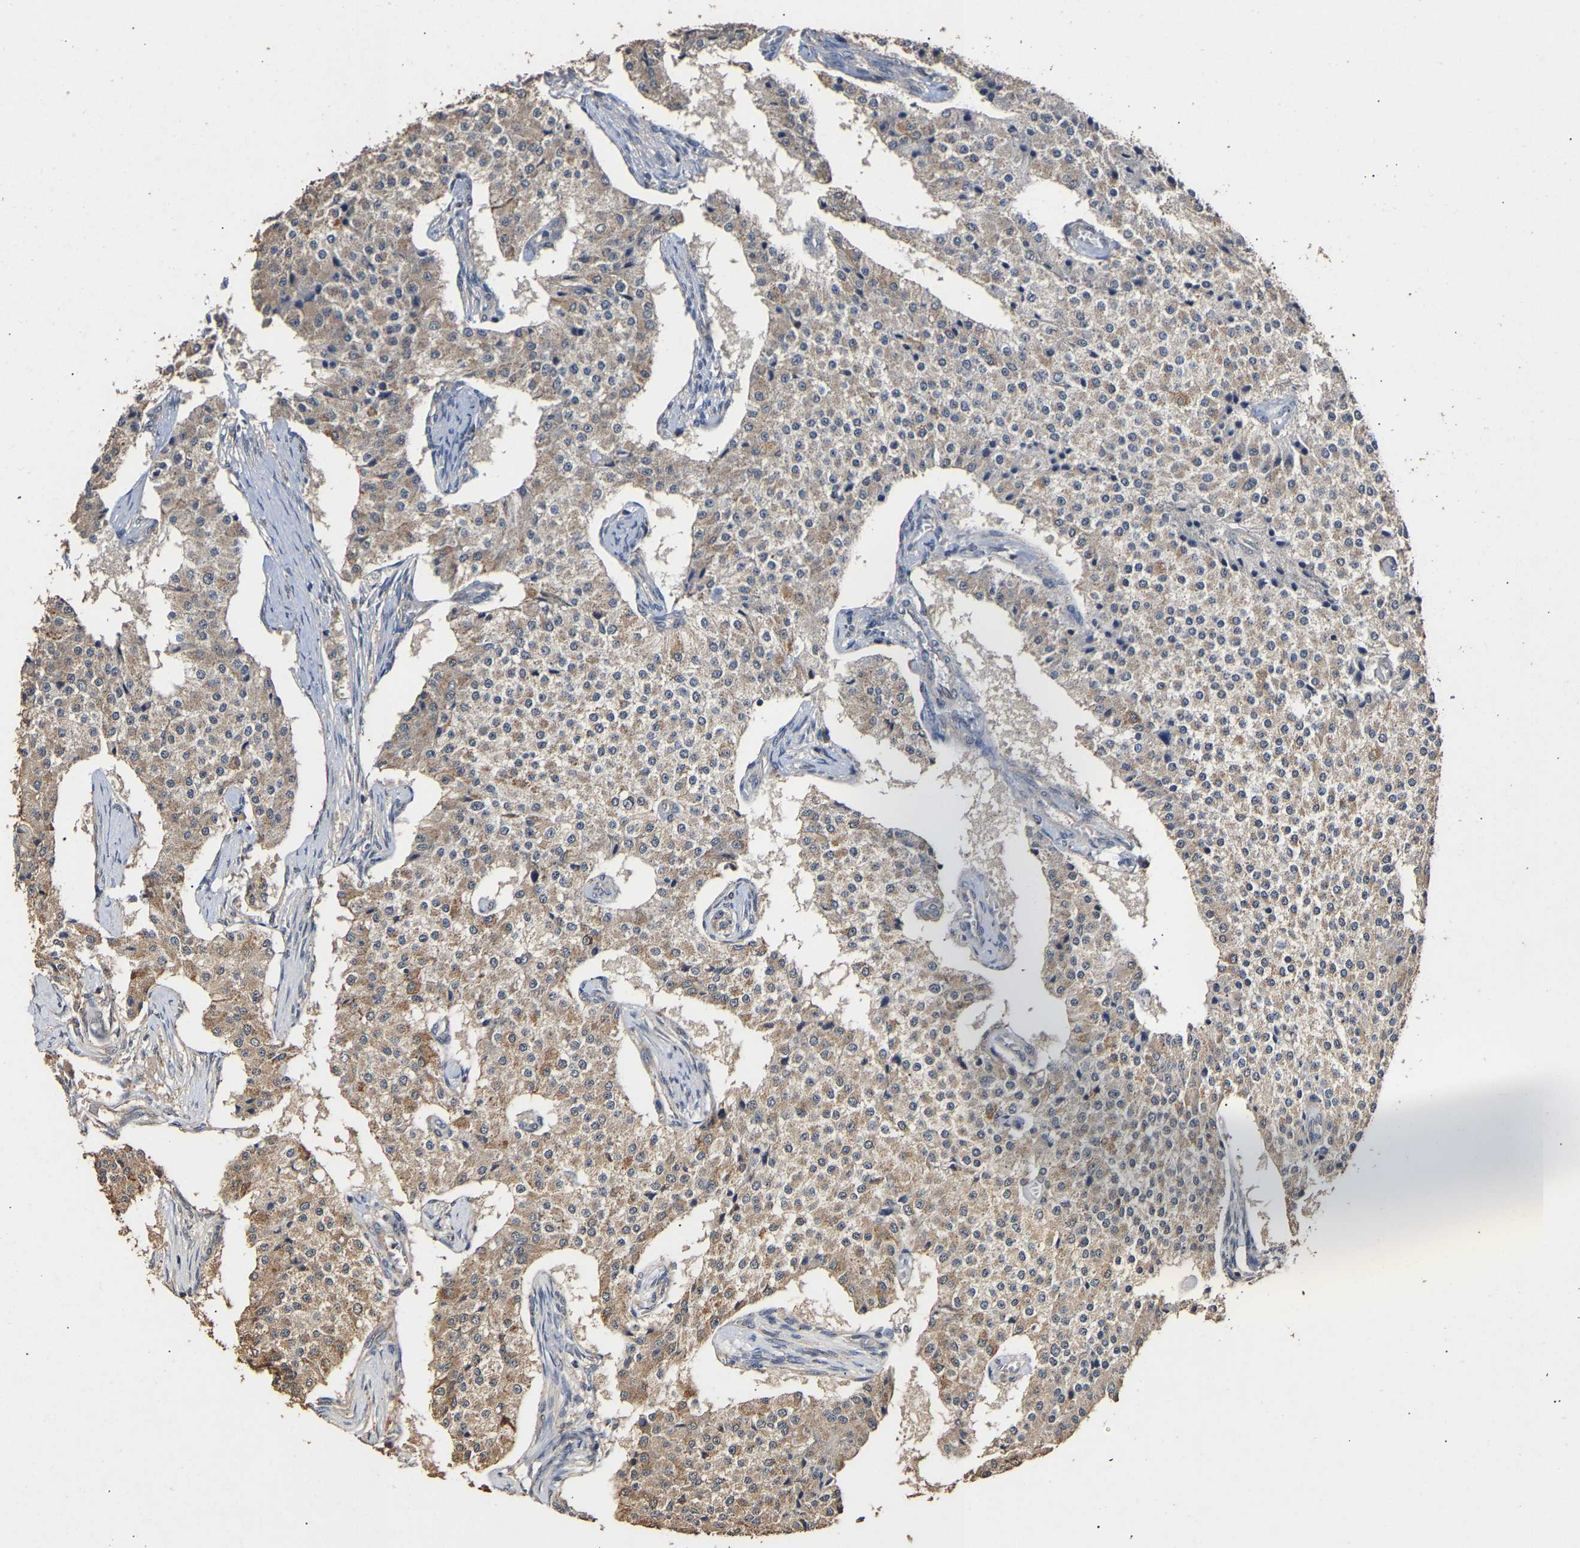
{"staining": {"intensity": "moderate", "quantity": ">75%", "location": "cytoplasmic/membranous"}, "tissue": "carcinoid", "cell_type": "Tumor cells", "image_type": "cancer", "snomed": [{"axis": "morphology", "description": "Carcinoid, malignant, NOS"}, {"axis": "topography", "description": "Colon"}], "caption": "Malignant carcinoid stained for a protein (brown) reveals moderate cytoplasmic/membranous positive expression in approximately >75% of tumor cells.", "gene": "ZNF26", "patient": {"sex": "female", "age": 52}}